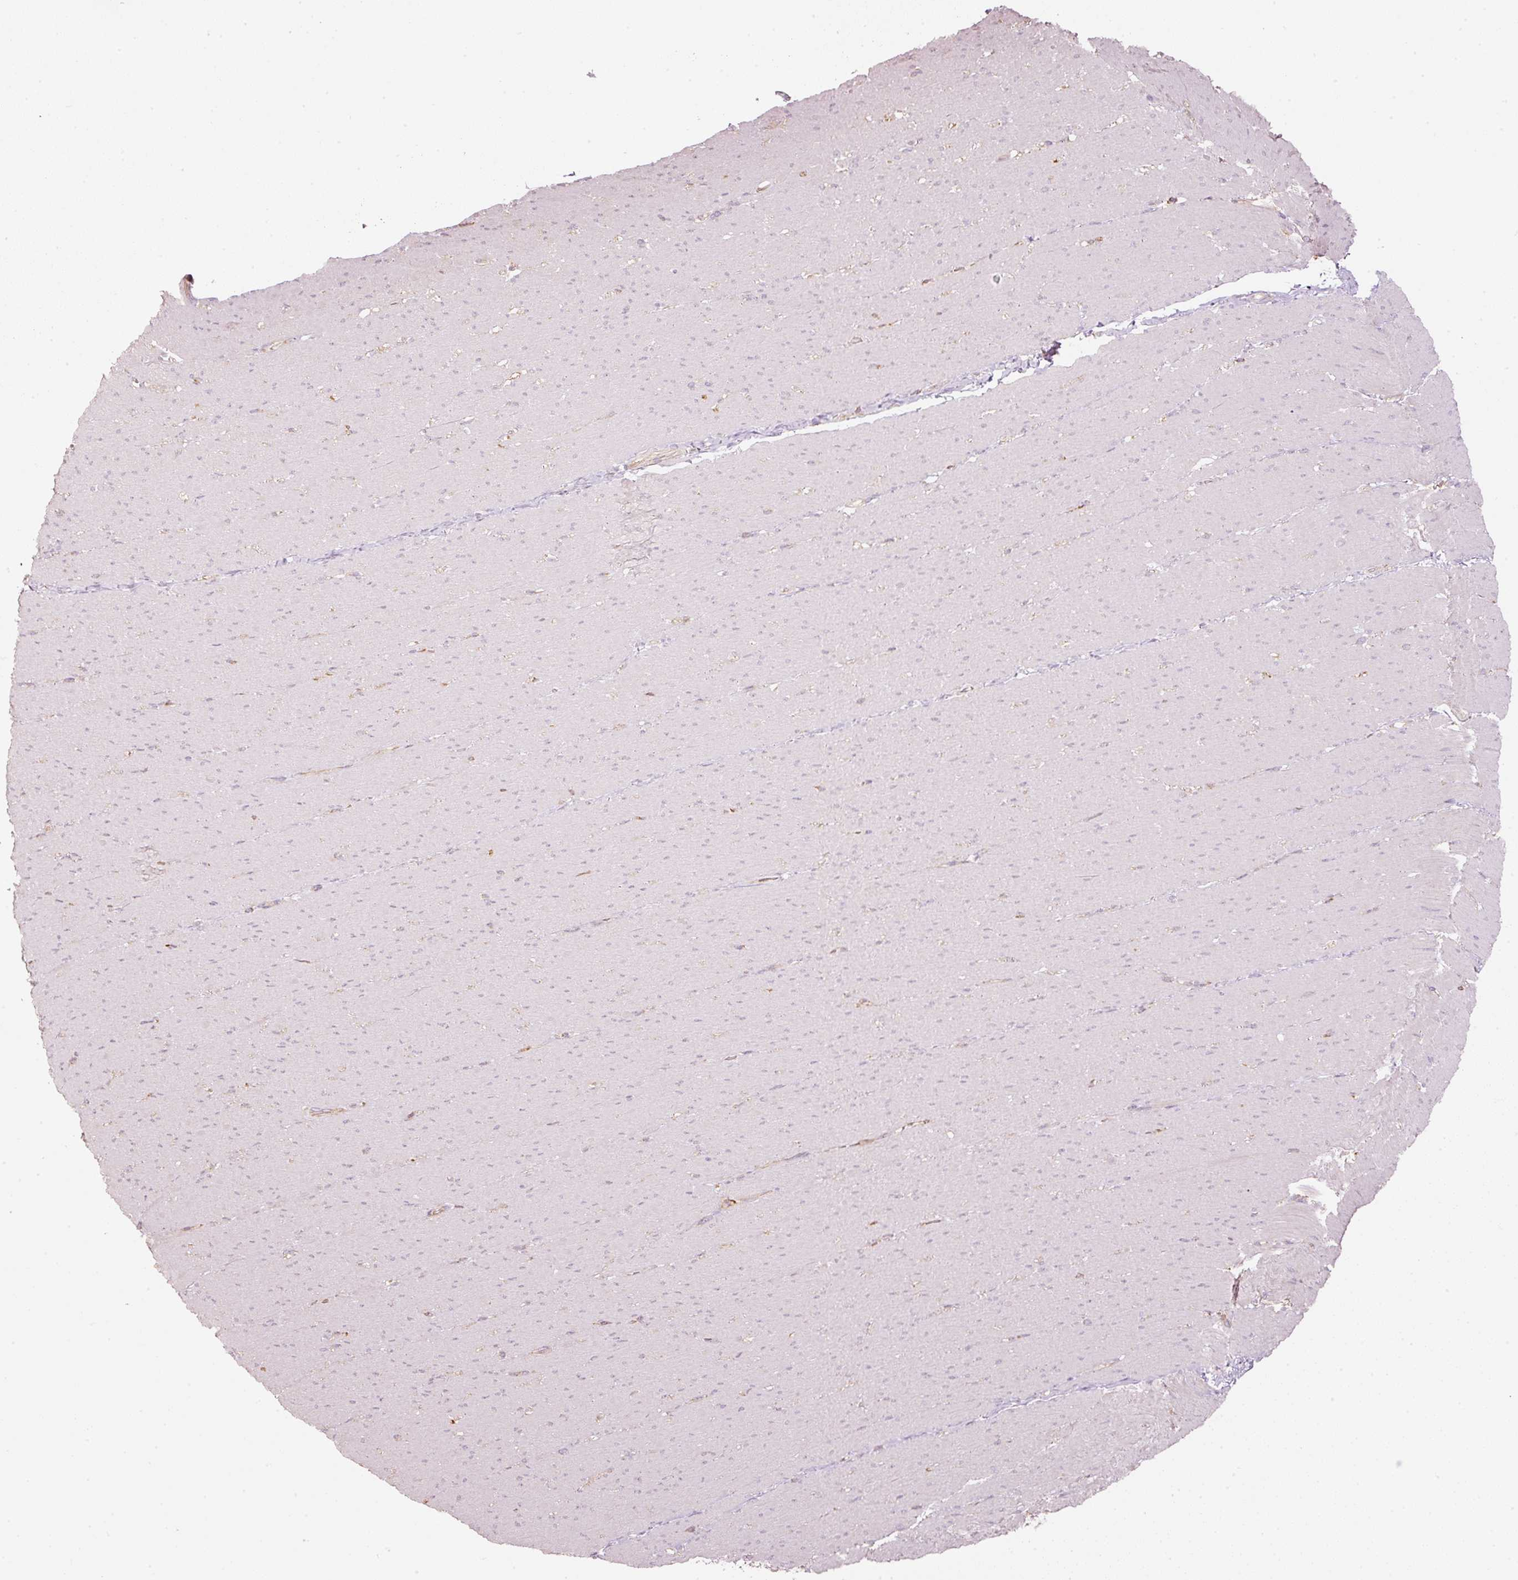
{"staining": {"intensity": "negative", "quantity": "none", "location": "none"}, "tissue": "smooth muscle", "cell_type": "Smooth muscle cells", "image_type": "normal", "snomed": [{"axis": "morphology", "description": "Normal tissue, NOS"}, {"axis": "topography", "description": "Smooth muscle"}, {"axis": "topography", "description": "Rectum"}], "caption": "A high-resolution histopathology image shows IHC staining of benign smooth muscle, which demonstrates no significant staining in smooth muscle cells.", "gene": "SIPA1", "patient": {"sex": "male", "age": 53}}